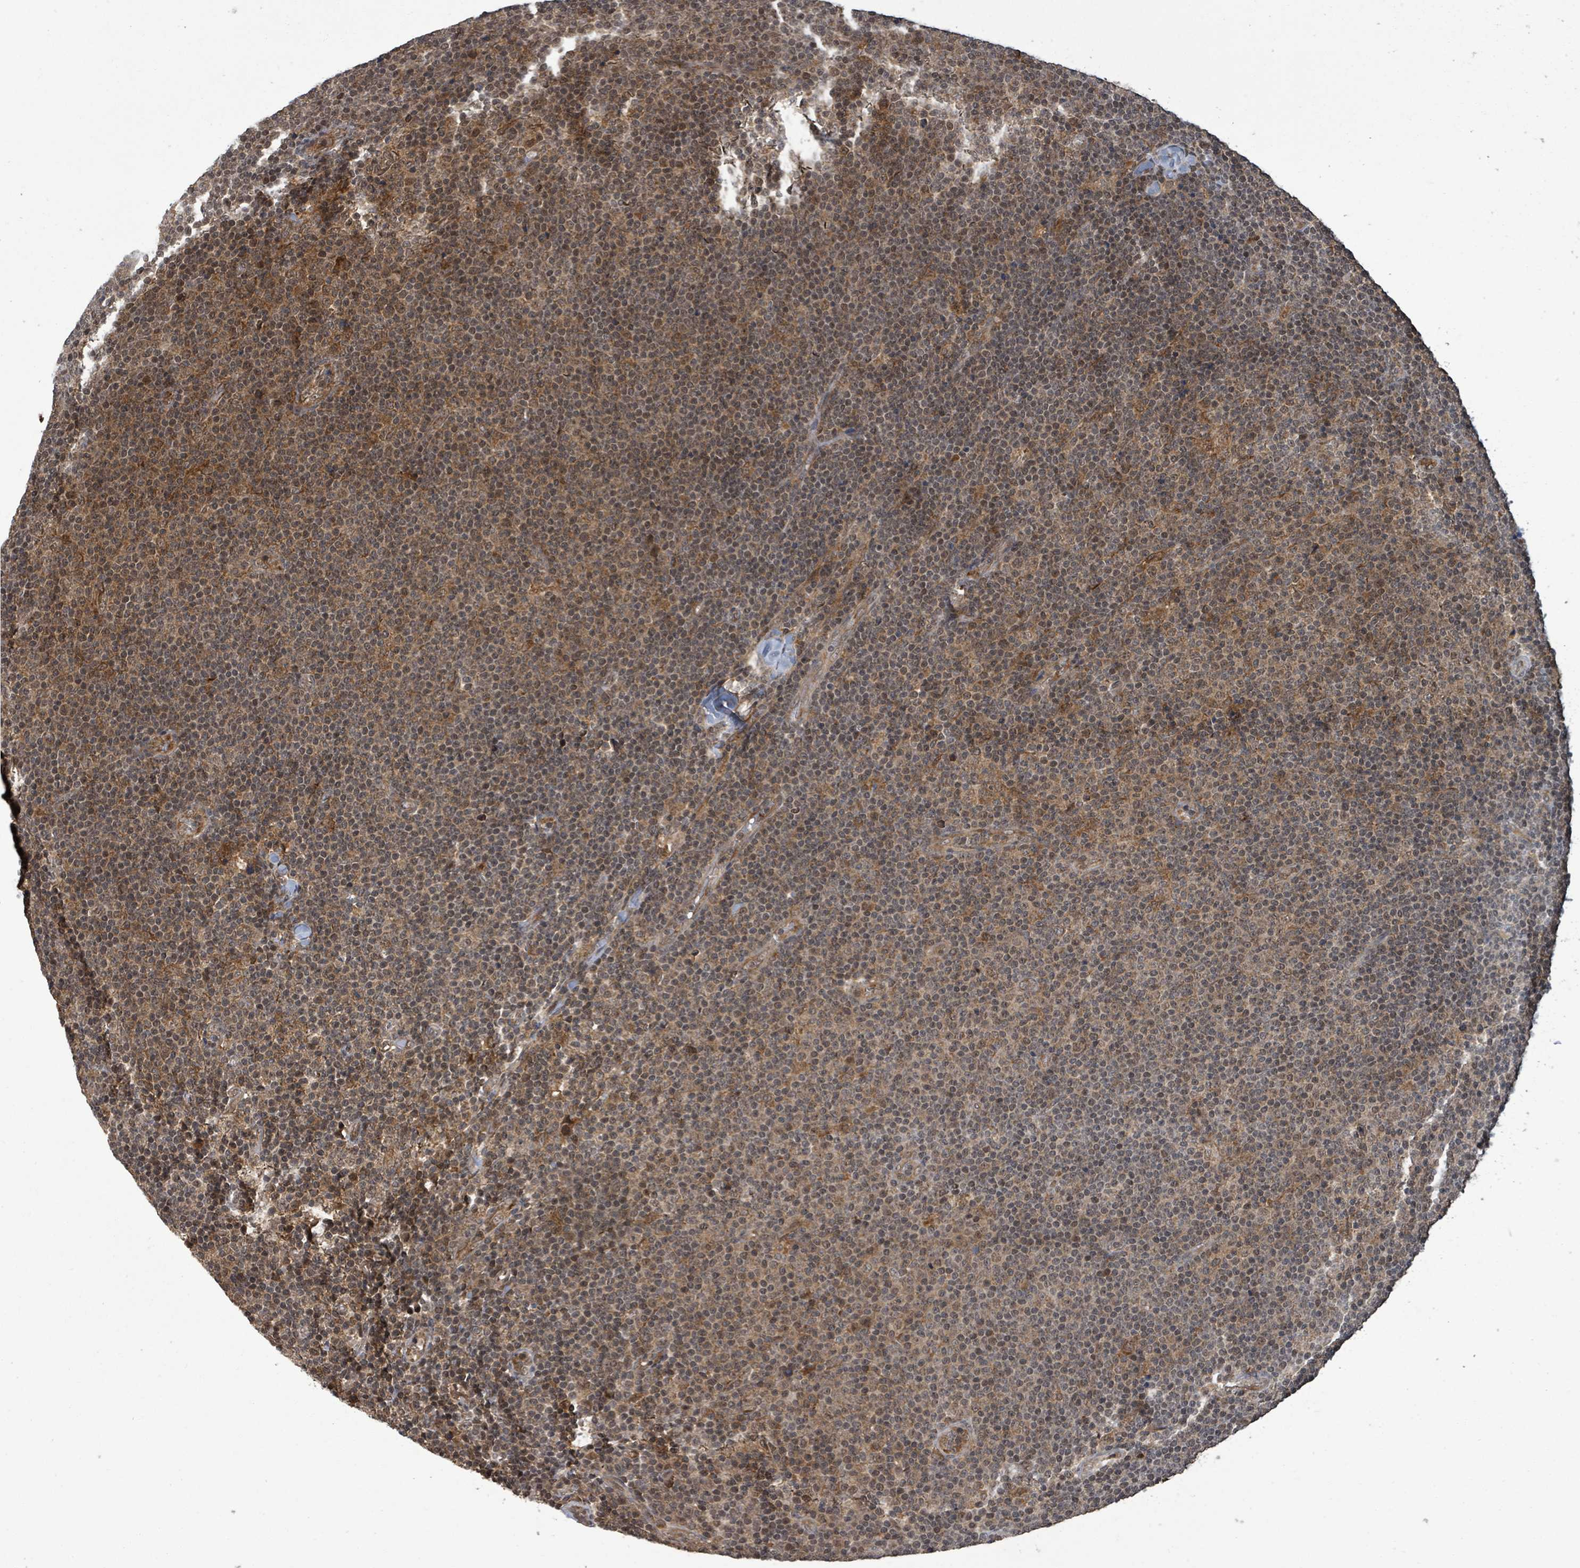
{"staining": {"intensity": "weak", "quantity": "25%-75%", "location": "cytoplasmic/membranous,nuclear"}, "tissue": "lymphoma", "cell_type": "Tumor cells", "image_type": "cancer", "snomed": [{"axis": "morphology", "description": "Malignant lymphoma, non-Hodgkin's type, Low grade"}, {"axis": "topography", "description": "Lymph node"}], "caption": "Protein expression analysis of lymphoma displays weak cytoplasmic/membranous and nuclear expression in approximately 25%-75% of tumor cells.", "gene": "KLC1", "patient": {"sex": "male", "age": 48}}